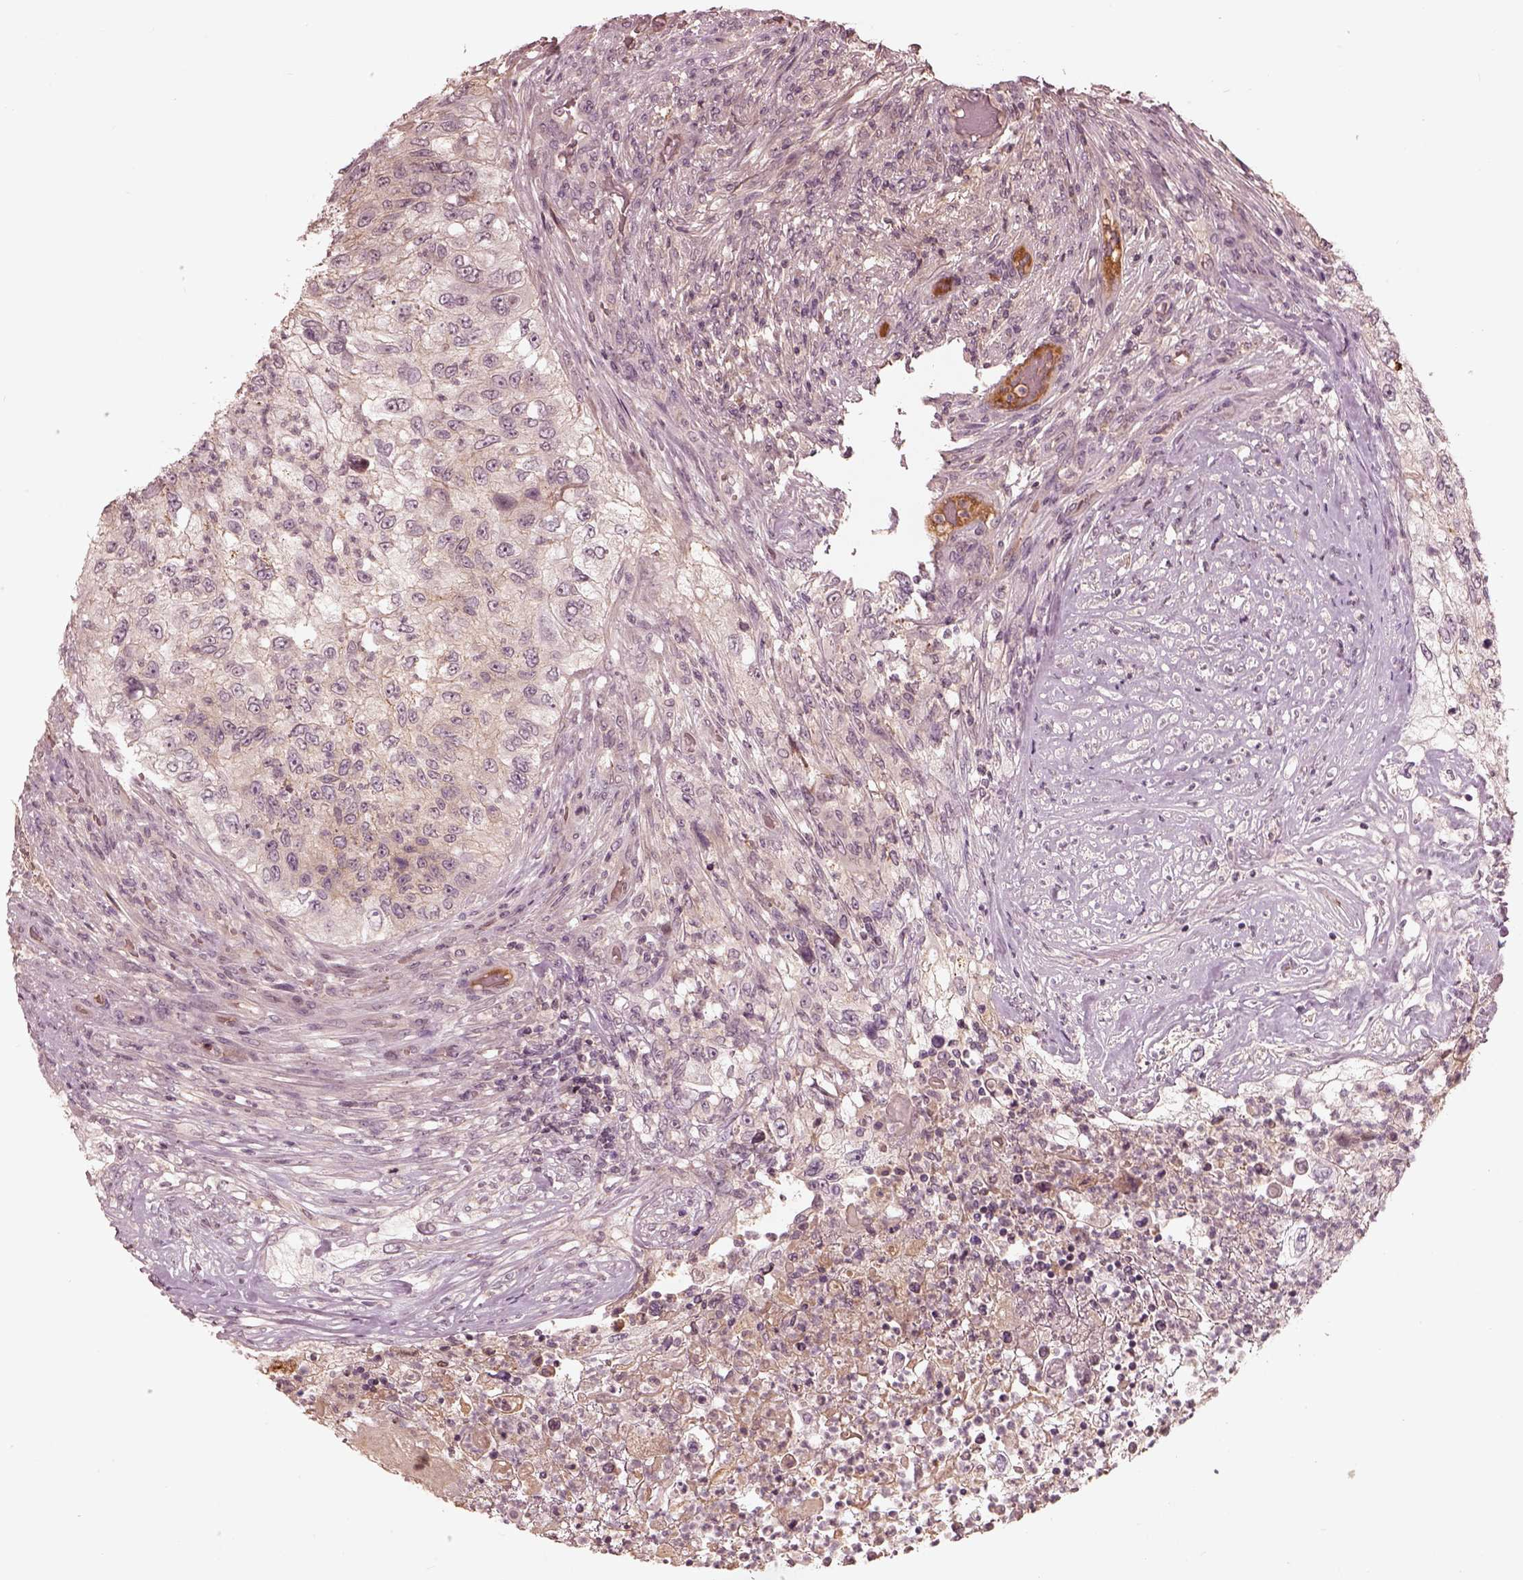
{"staining": {"intensity": "negative", "quantity": "none", "location": "none"}, "tissue": "urothelial cancer", "cell_type": "Tumor cells", "image_type": "cancer", "snomed": [{"axis": "morphology", "description": "Urothelial carcinoma, High grade"}, {"axis": "topography", "description": "Urinary bladder"}], "caption": "Immunohistochemical staining of high-grade urothelial carcinoma reveals no significant expression in tumor cells.", "gene": "TF", "patient": {"sex": "female", "age": 60}}